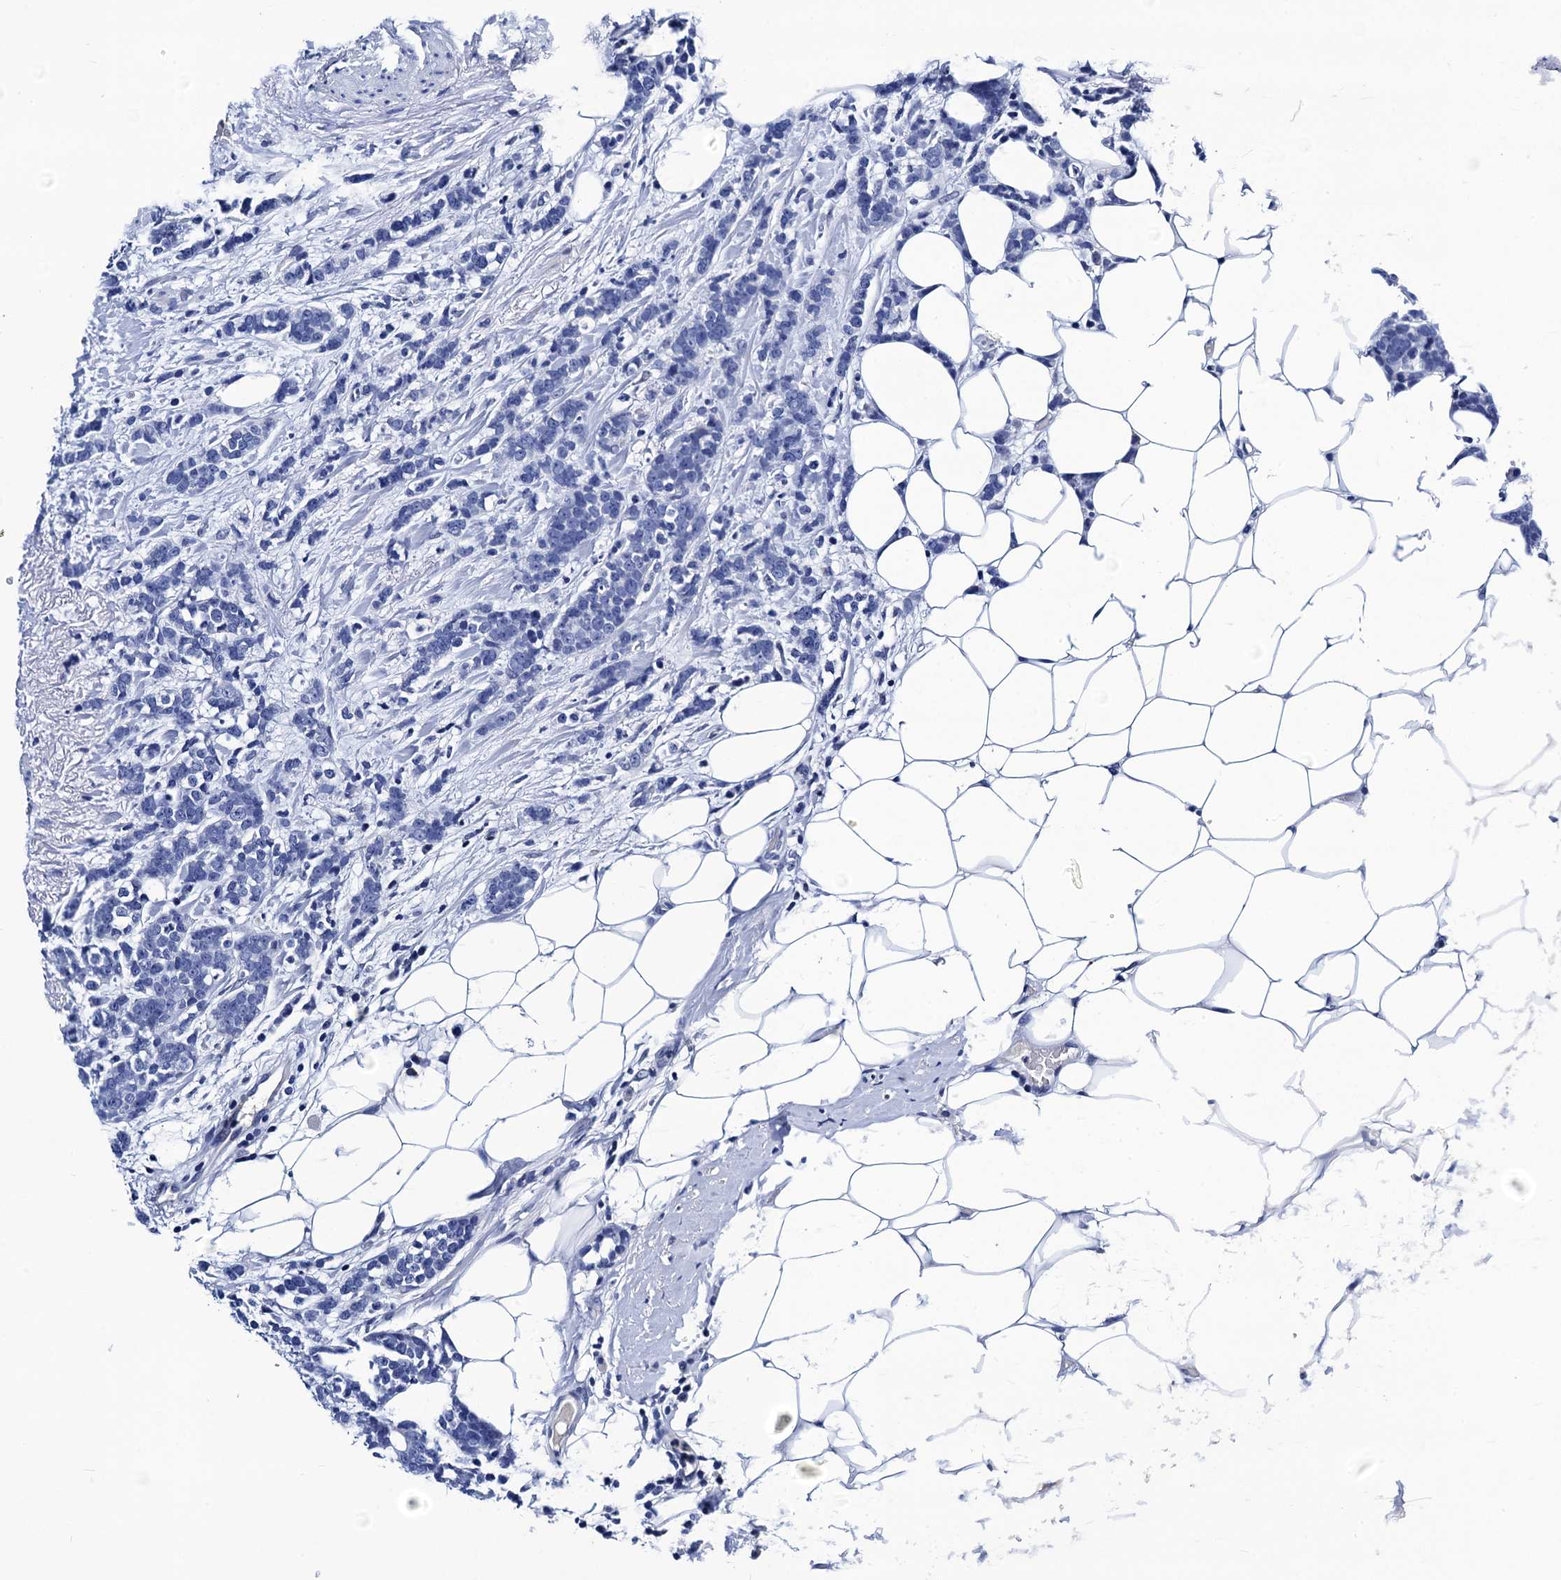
{"staining": {"intensity": "negative", "quantity": "none", "location": "none"}, "tissue": "breast cancer", "cell_type": "Tumor cells", "image_type": "cancer", "snomed": [{"axis": "morphology", "description": "Lobular carcinoma"}, {"axis": "topography", "description": "Breast"}], "caption": "A micrograph of human breast cancer is negative for staining in tumor cells.", "gene": "LRRC30", "patient": {"sex": "female", "age": 58}}